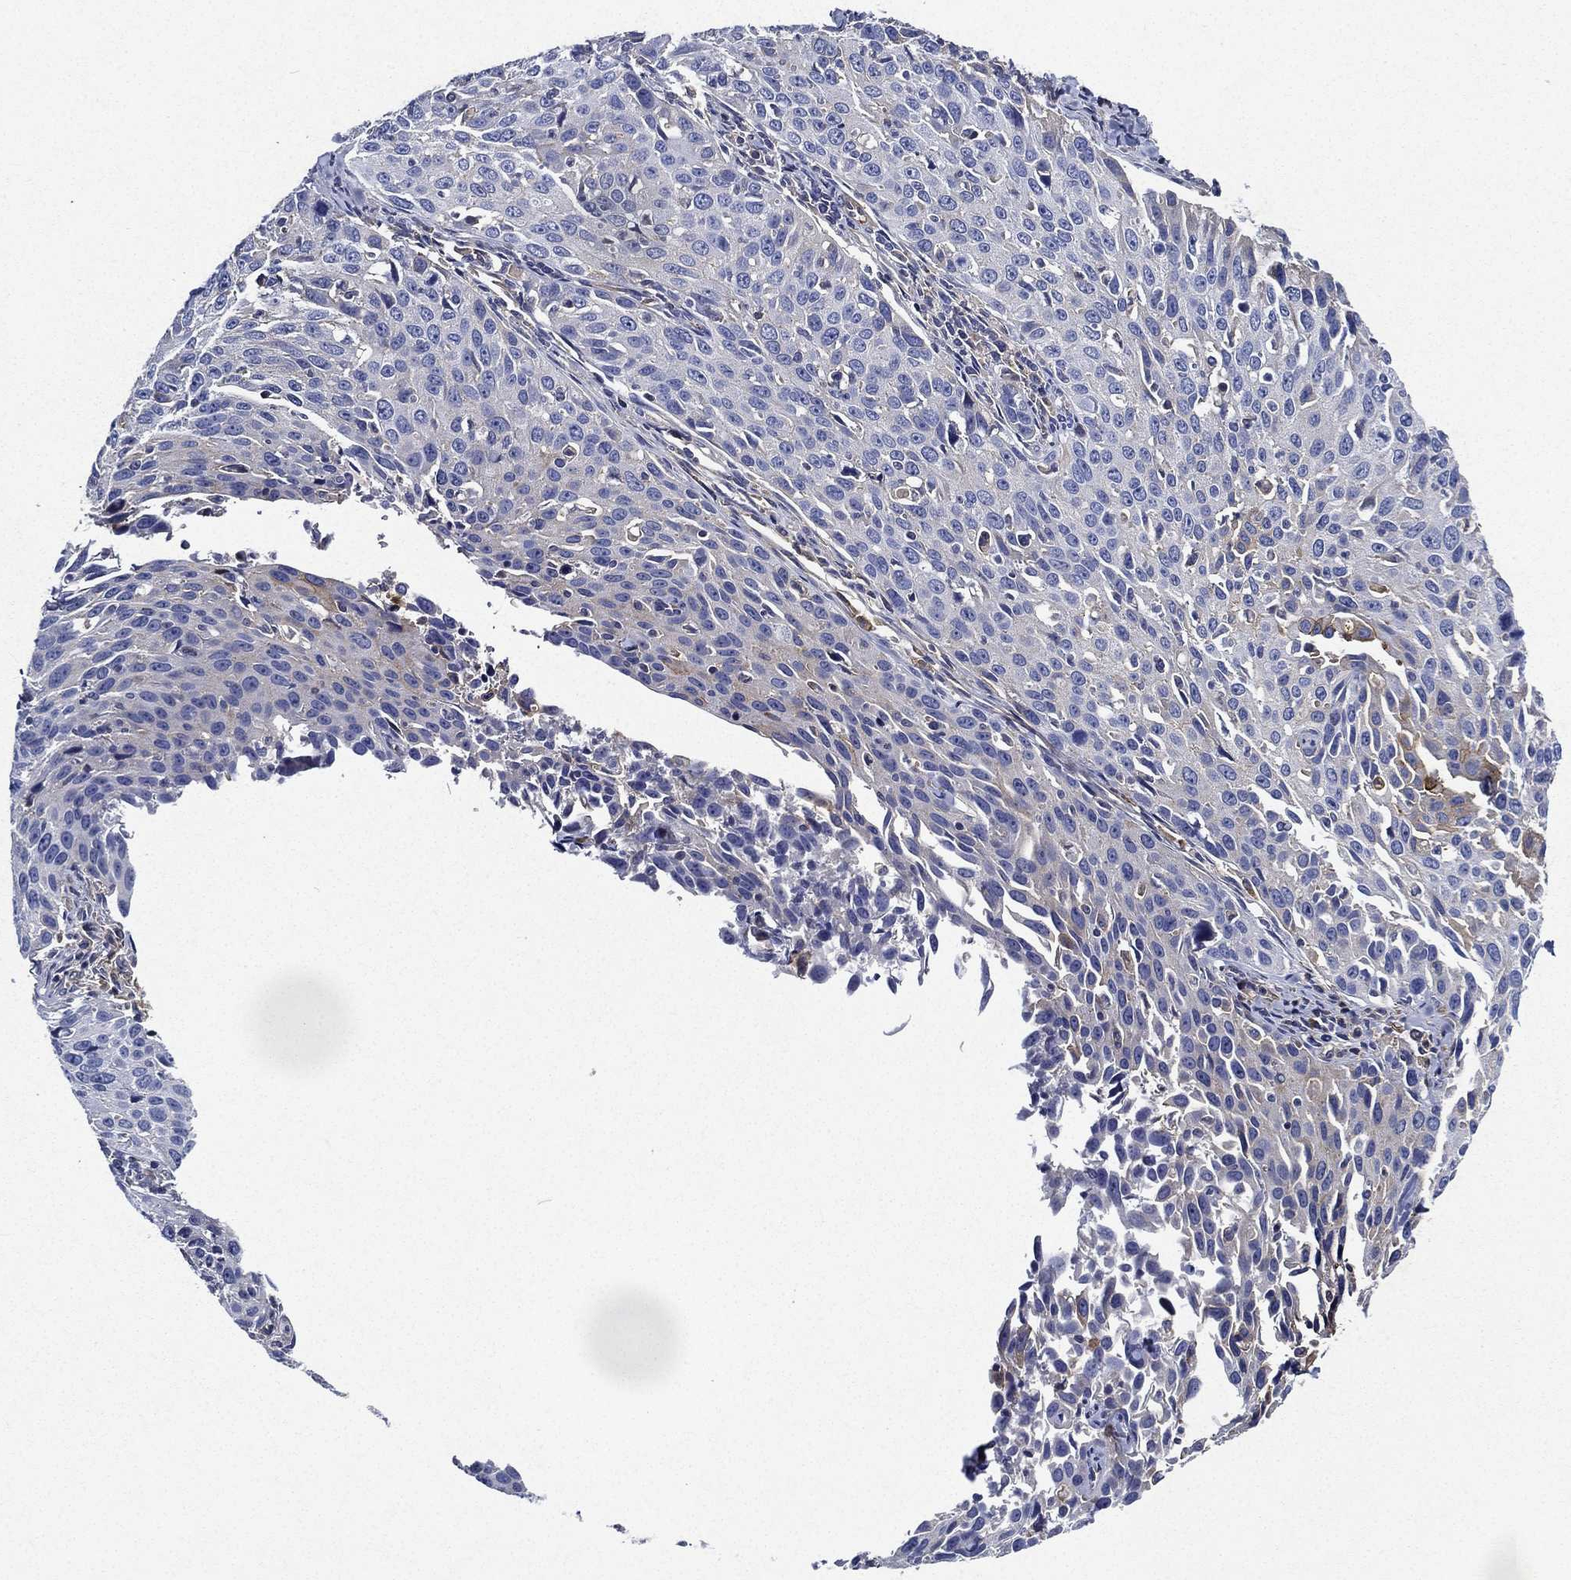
{"staining": {"intensity": "negative", "quantity": "none", "location": "none"}, "tissue": "cervical cancer", "cell_type": "Tumor cells", "image_type": "cancer", "snomed": [{"axis": "morphology", "description": "Squamous cell carcinoma, NOS"}, {"axis": "topography", "description": "Cervix"}], "caption": "Immunohistochemistry (IHC) image of human cervical cancer (squamous cell carcinoma) stained for a protein (brown), which exhibits no expression in tumor cells.", "gene": "TMPRSS11D", "patient": {"sex": "female", "age": 26}}